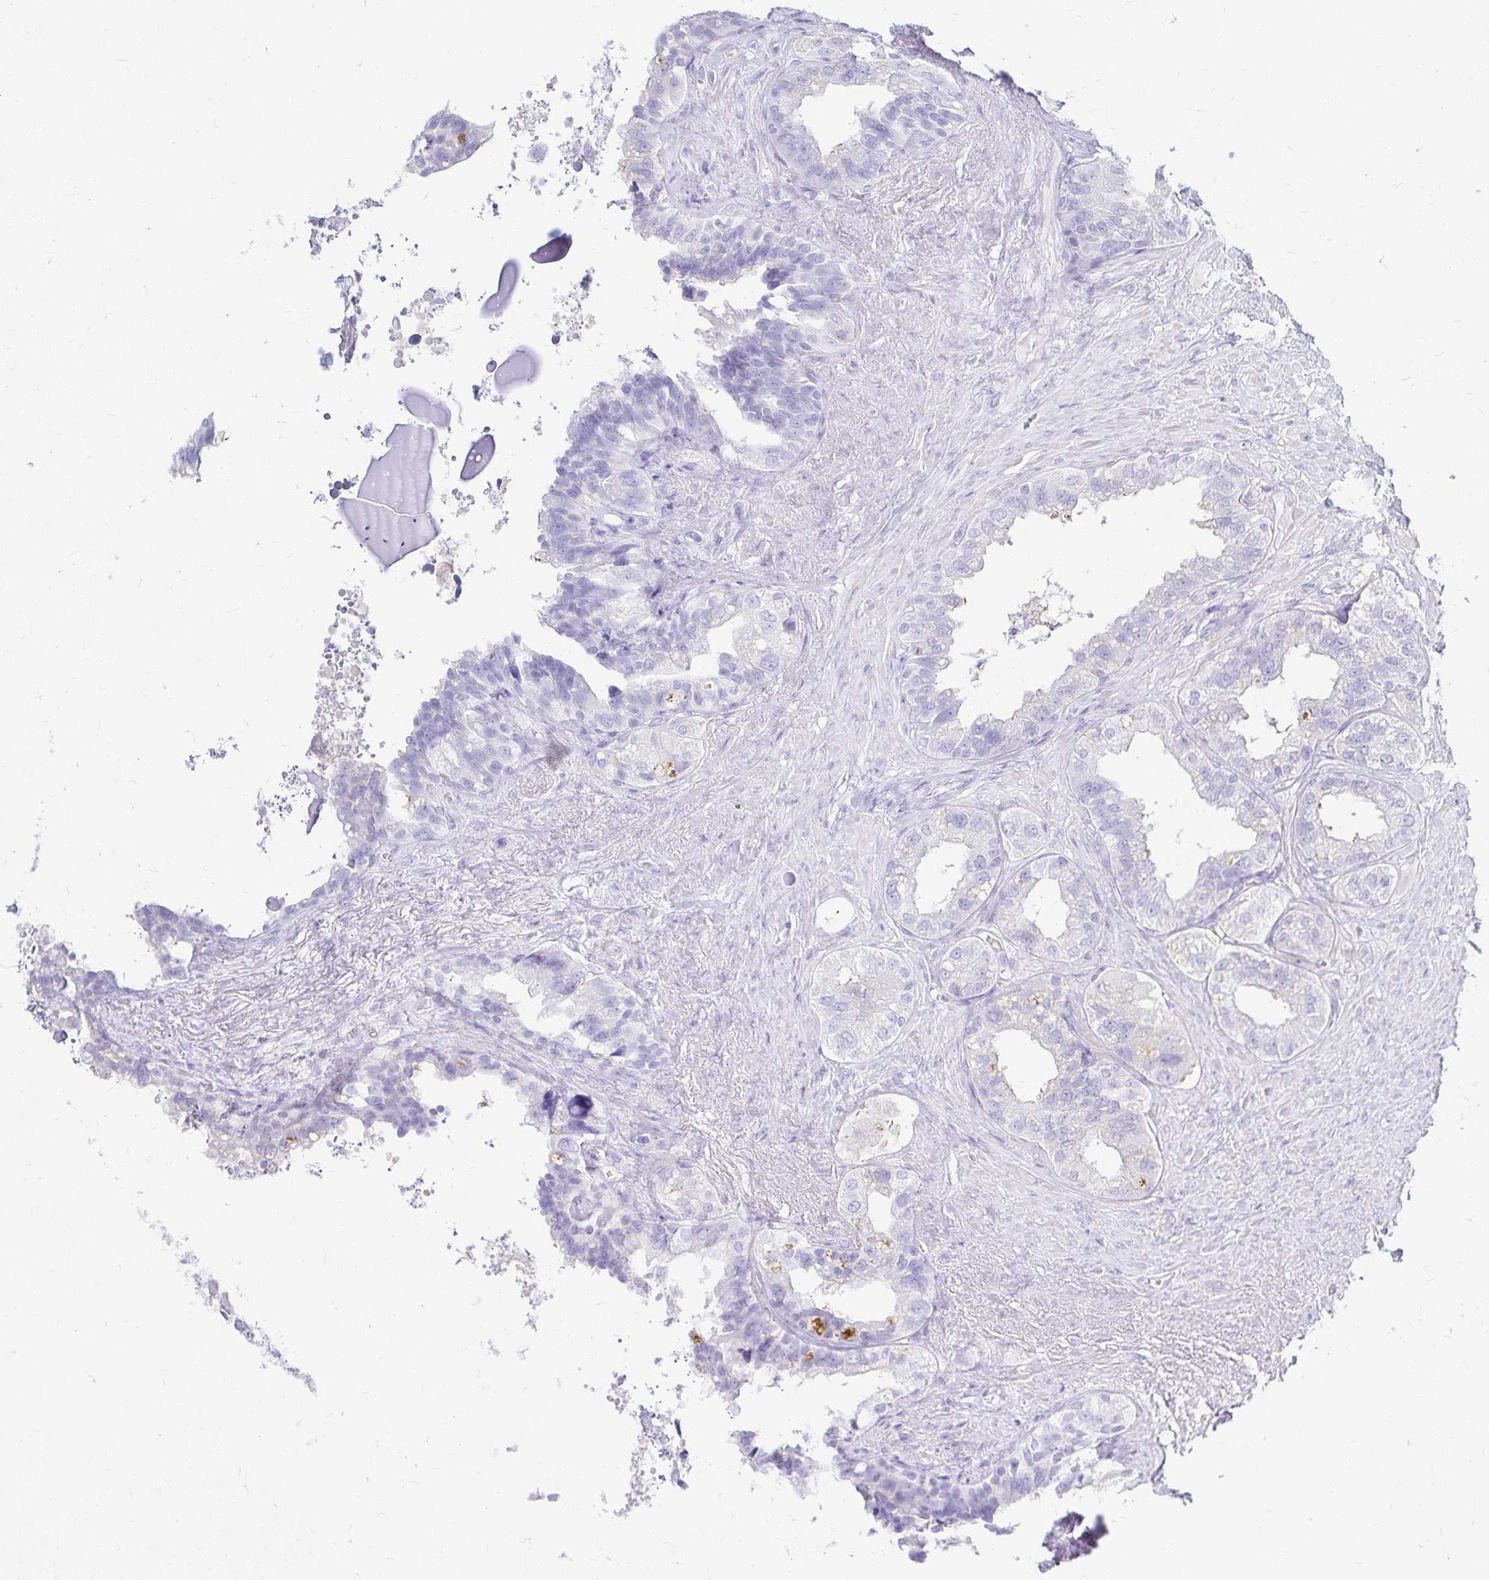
{"staining": {"intensity": "negative", "quantity": "none", "location": "none"}, "tissue": "seminal vesicle", "cell_type": "Glandular cells", "image_type": "normal", "snomed": [{"axis": "morphology", "description": "Normal tissue, NOS"}, {"axis": "topography", "description": "Seminal veicle"}, {"axis": "topography", "description": "Peripheral nerve tissue"}], "caption": "A high-resolution image shows immunohistochemistry (IHC) staining of normal seminal vesicle, which demonstrates no significant positivity in glandular cells.", "gene": "NR2E1", "patient": {"sex": "male", "age": 76}}